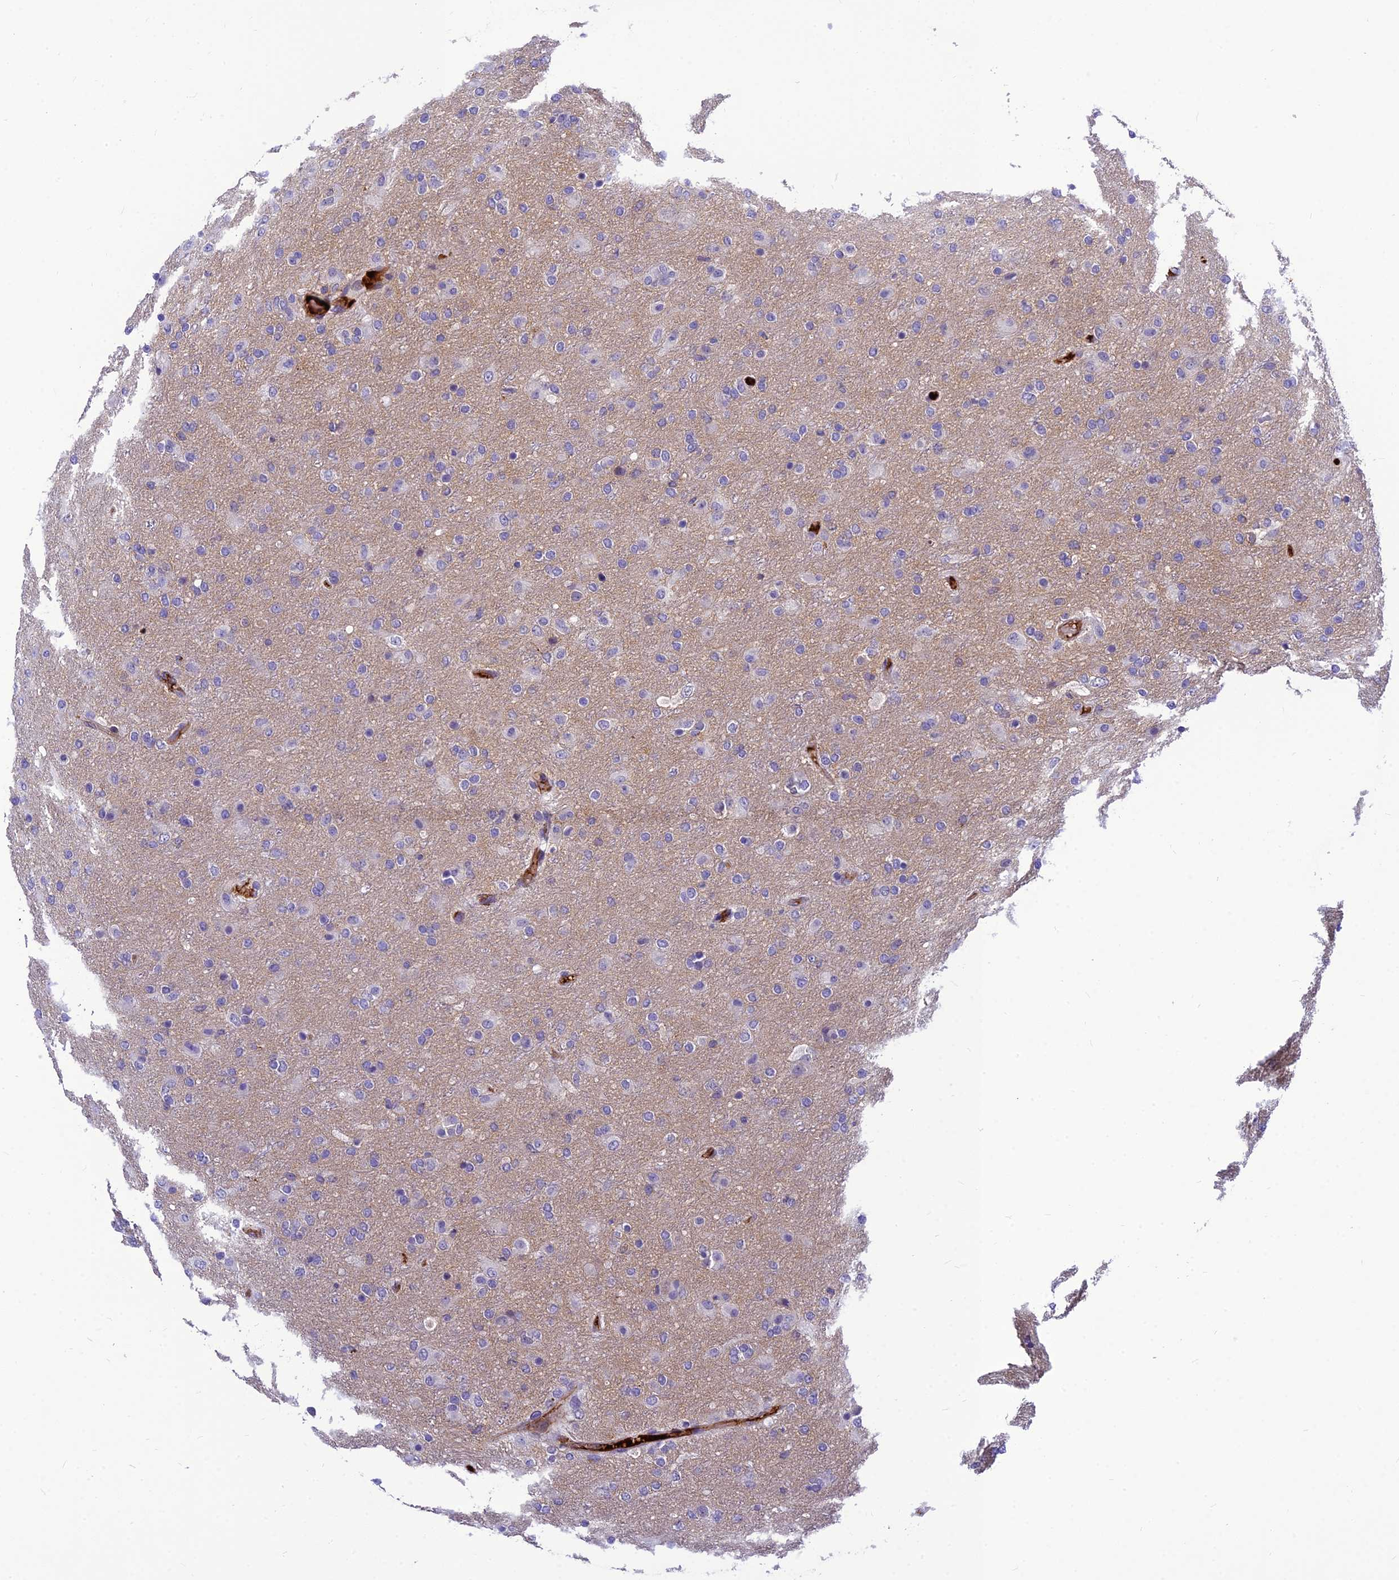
{"staining": {"intensity": "negative", "quantity": "none", "location": "none"}, "tissue": "glioma", "cell_type": "Tumor cells", "image_type": "cancer", "snomed": [{"axis": "morphology", "description": "Glioma, malignant, Low grade"}, {"axis": "topography", "description": "Brain"}], "caption": "This is an immunohistochemistry (IHC) photomicrograph of human glioma. There is no staining in tumor cells.", "gene": "CLEC11A", "patient": {"sex": "male", "age": 65}}